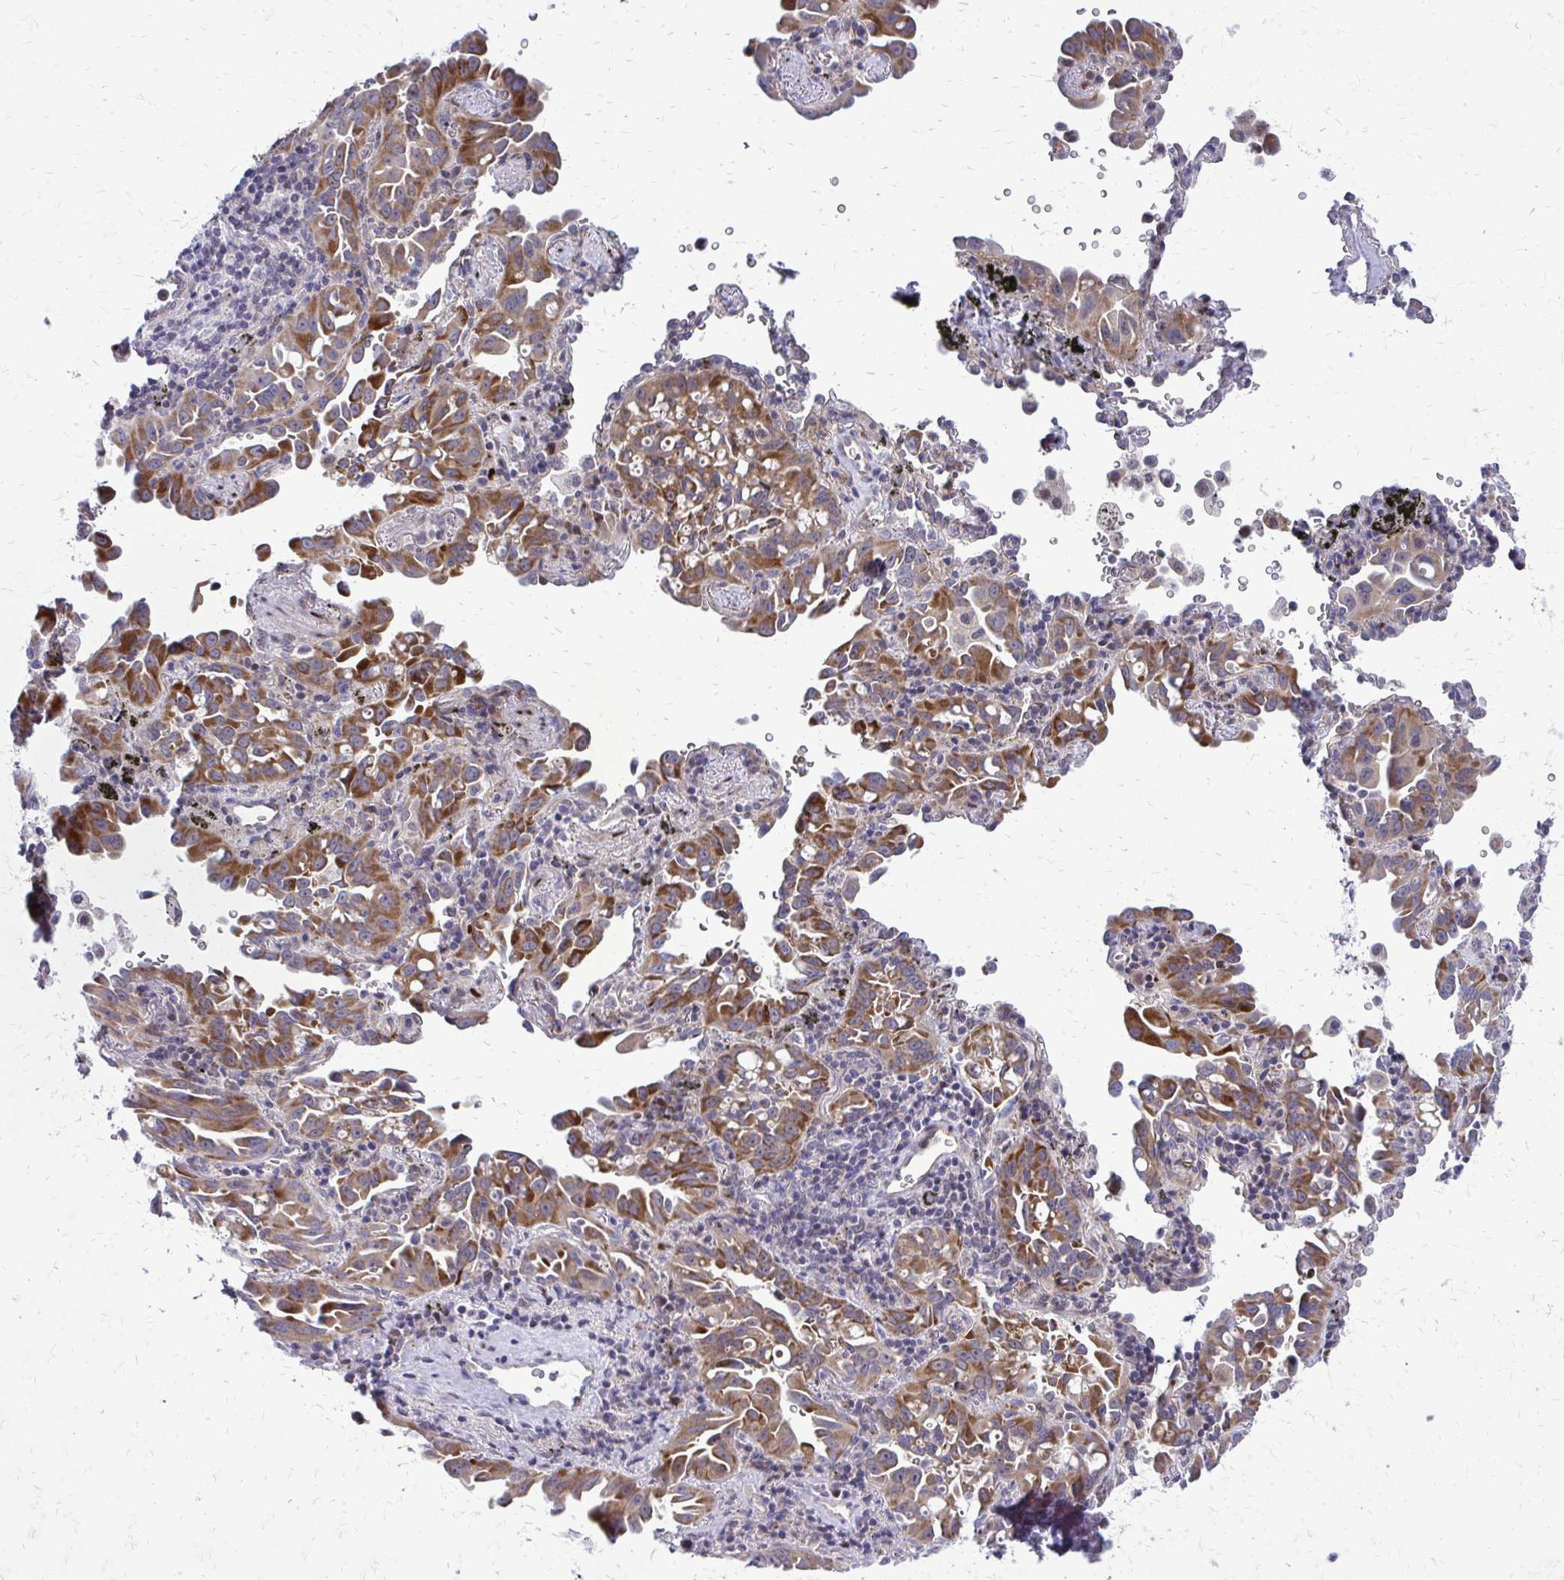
{"staining": {"intensity": "strong", "quantity": ">75%", "location": "cytoplasmic/membranous"}, "tissue": "lung cancer", "cell_type": "Tumor cells", "image_type": "cancer", "snomed": [{"axis": "morphology", "description": "Adenocarcinoma, NOS"}, {"axis": "topography", "description": "Lung"}], "caption": "Human lung adenocarcinoma stained with a protein marker displays strong staining in tumor cells.", "gene": "PPDPFL", "patient": {"sex": "male", "age": 68}}